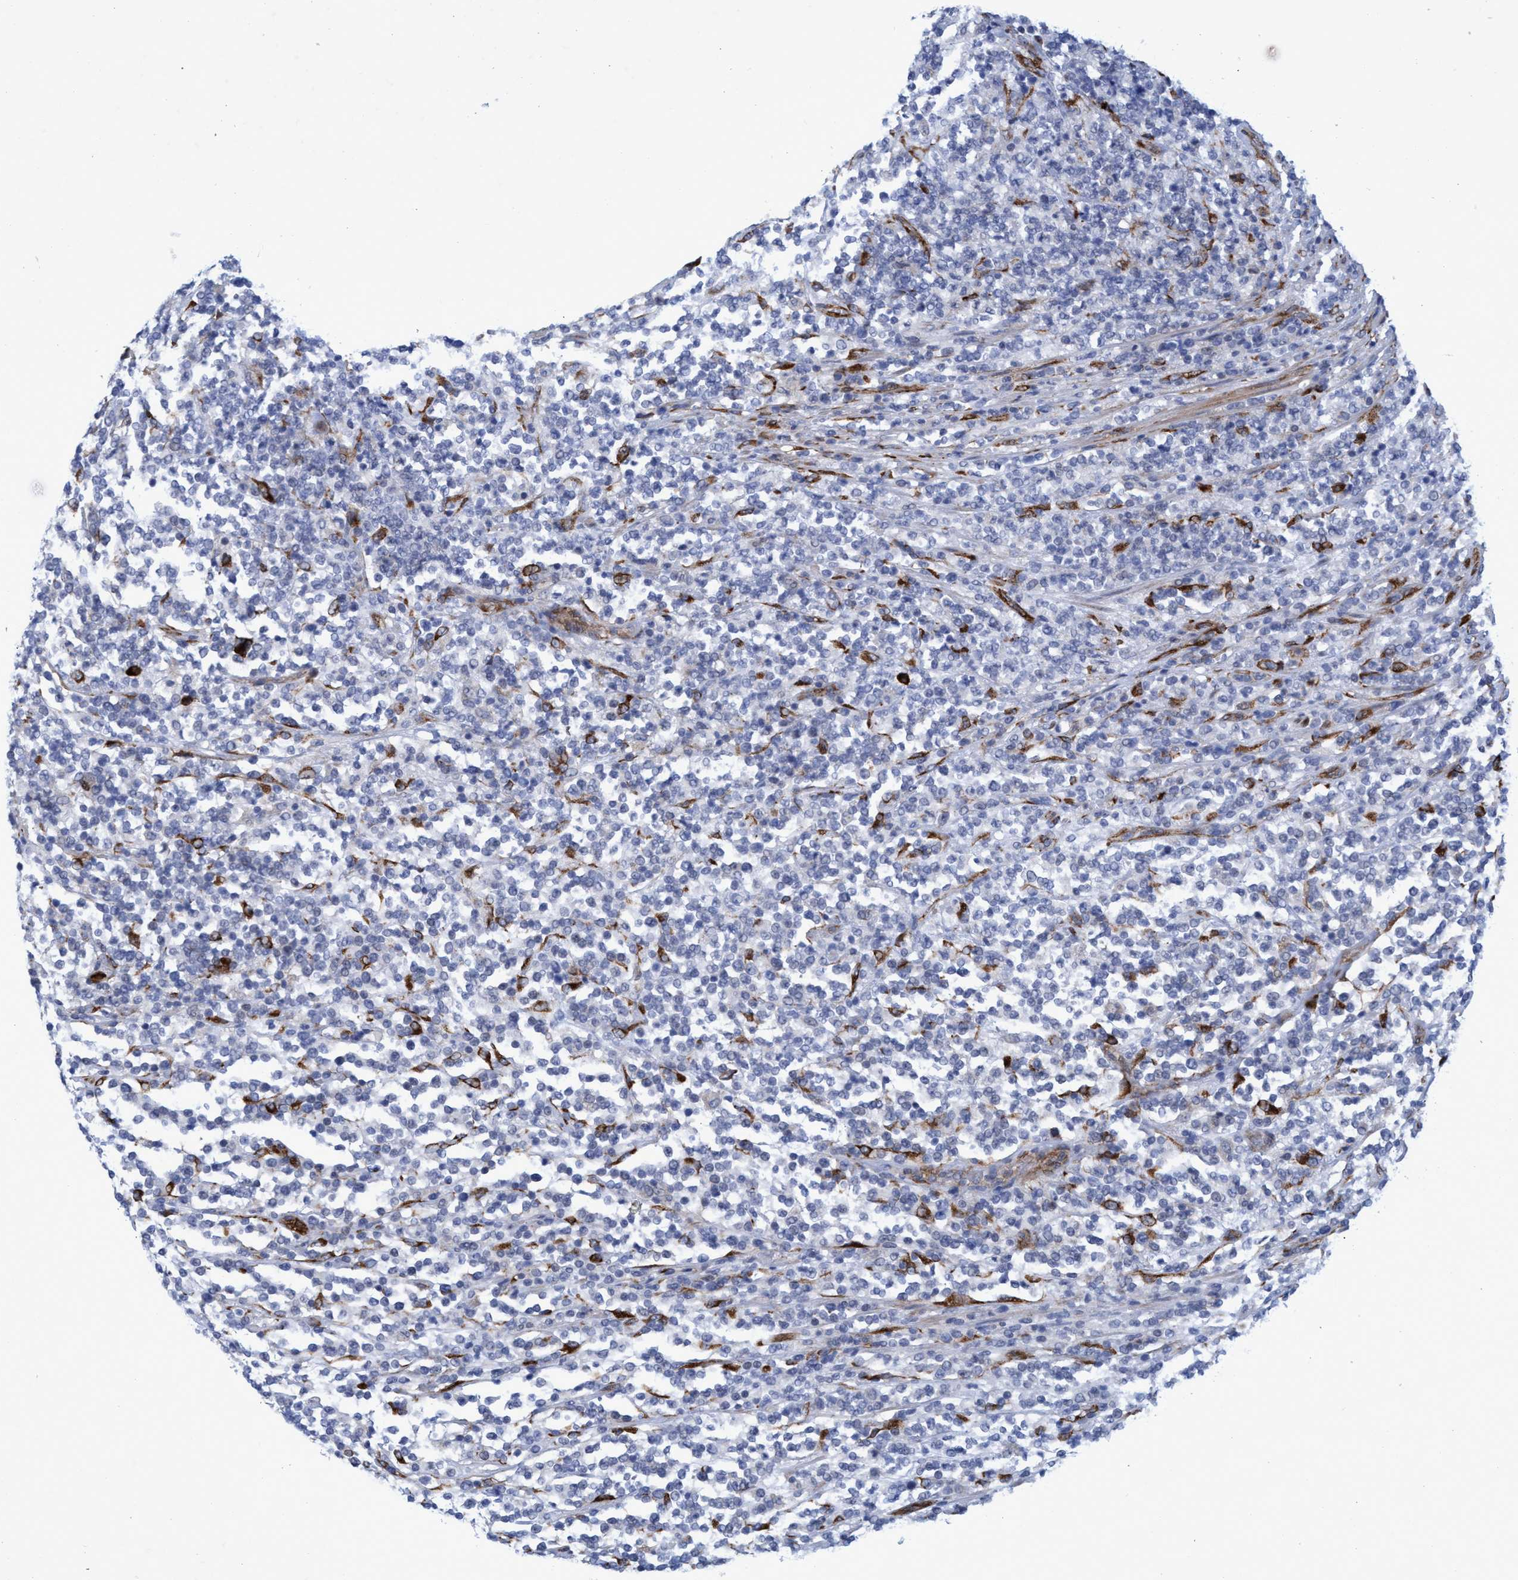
{"staining": {"intensity": "negative", "quantity": "none", "location": "none"}, "tissue": "lymphoma", "cell_type": "Tumor cells", "image_type": "cancer", "snomed": [{"axis": "morphology", "description": "Malignant lymphoma, non-Hodgkin's type, High grade"}, {"axis": "topography", "description": "Soft tissue"}], "caption": "A high-resolution photomicrograph shows immunohistochemistry staining of malignant lymphoma, non-Hodgkin's type (high-grade), which shows no significant positivity in tumor cells.", "gene": "SLC43A2", "patient": {"sex": "male", "age": 18}}